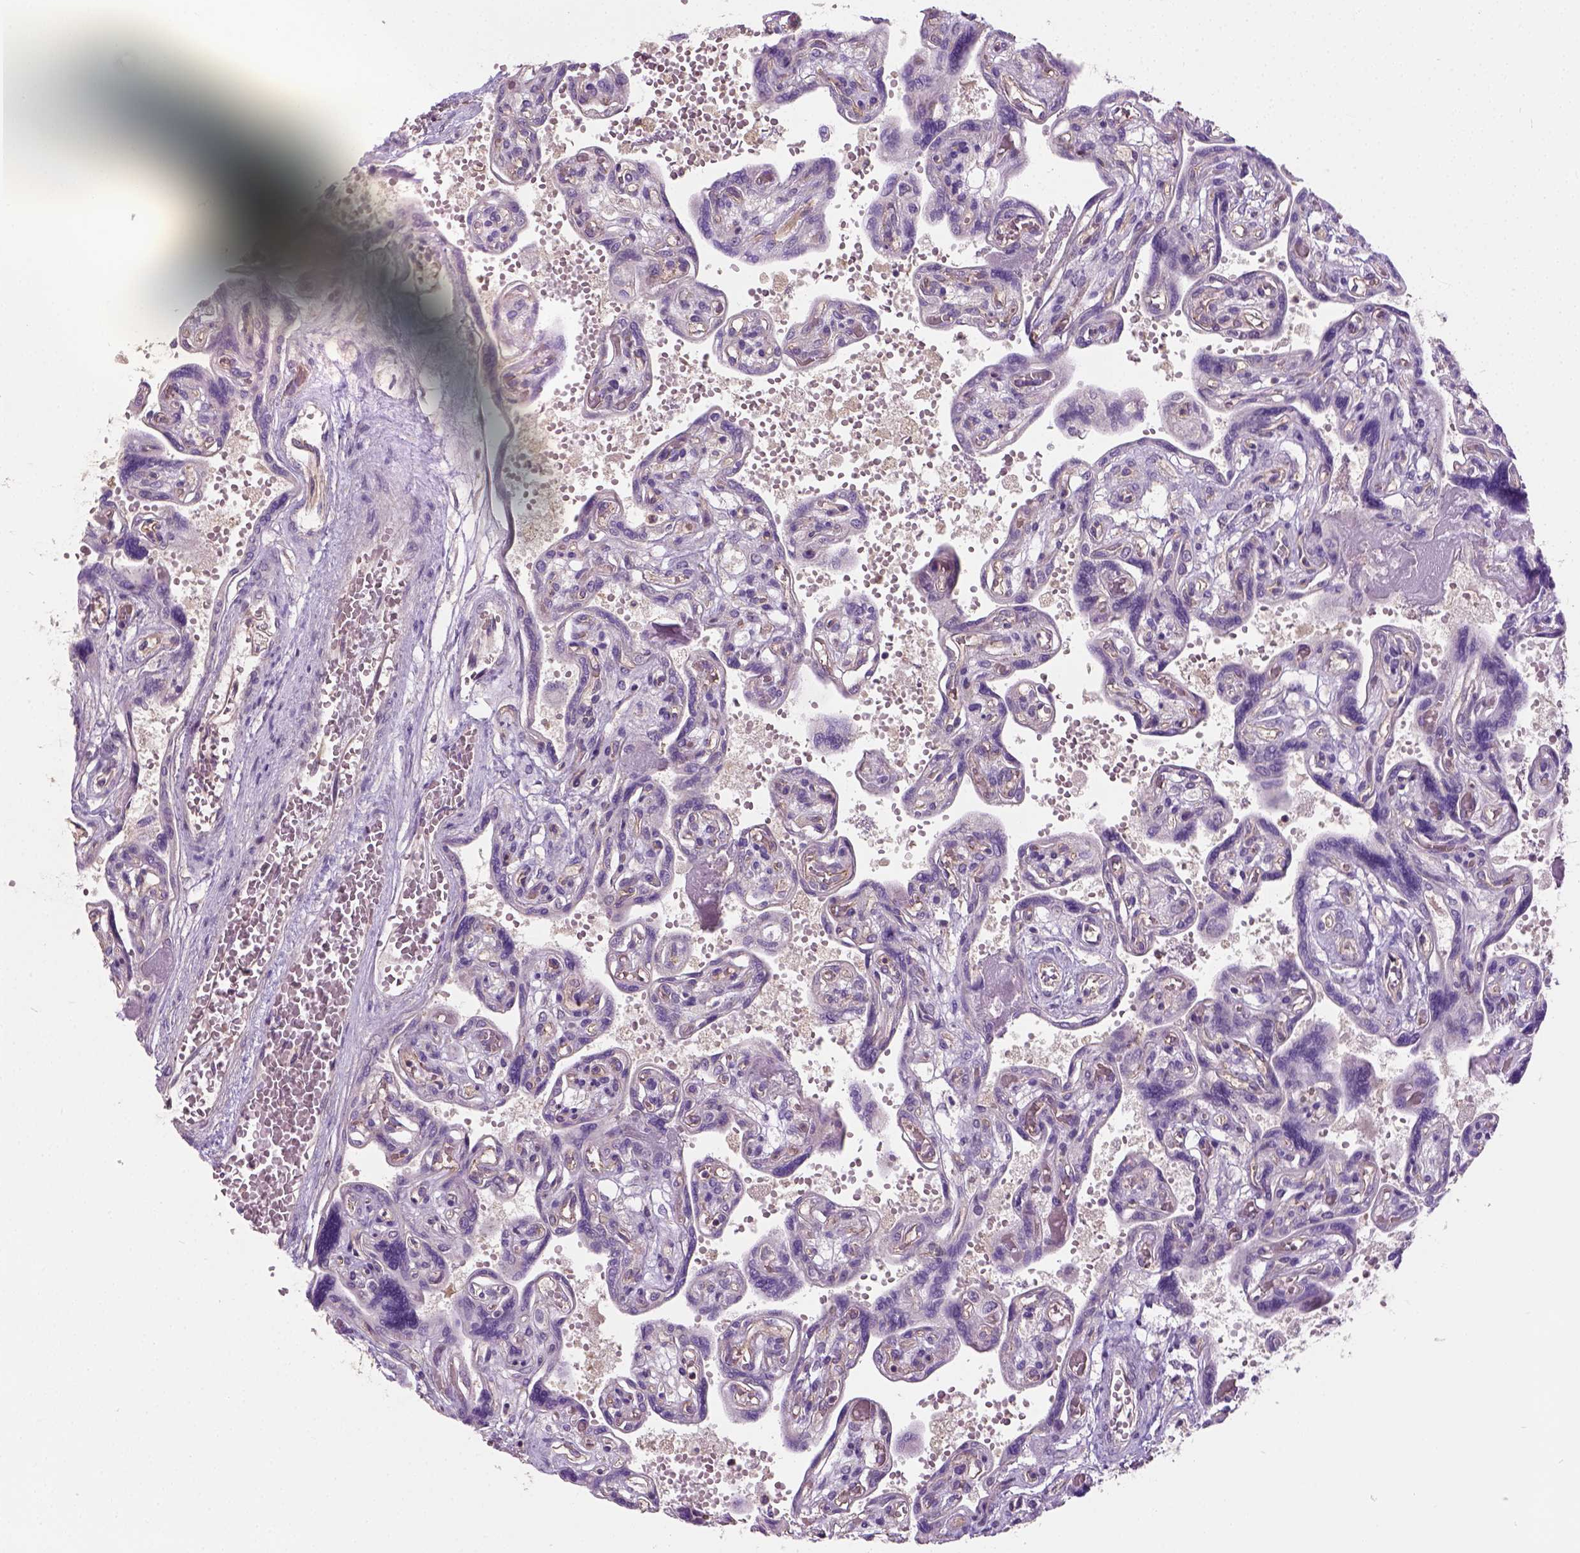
{"staining": {"intensity": "weak", "quantity": ">75%", "location": "cytoplasmic/membranous"}, "tissue": "placenta", "cell_type": "Decidual cells", "image_type": "normal", "snomed": [{"axis": "morphology", "description": "Normal tissue, NOS"}, {"axis": "topography", "description": "Placenta"}], "caption": "IHC (DAB) staining of unremarkable placenta displays weak cytoplasmic/membranous protein expression in approximately >75% of decidual cells.", "gene": "CRACR2A", "patient": {"sex": "female", "age": 32}}